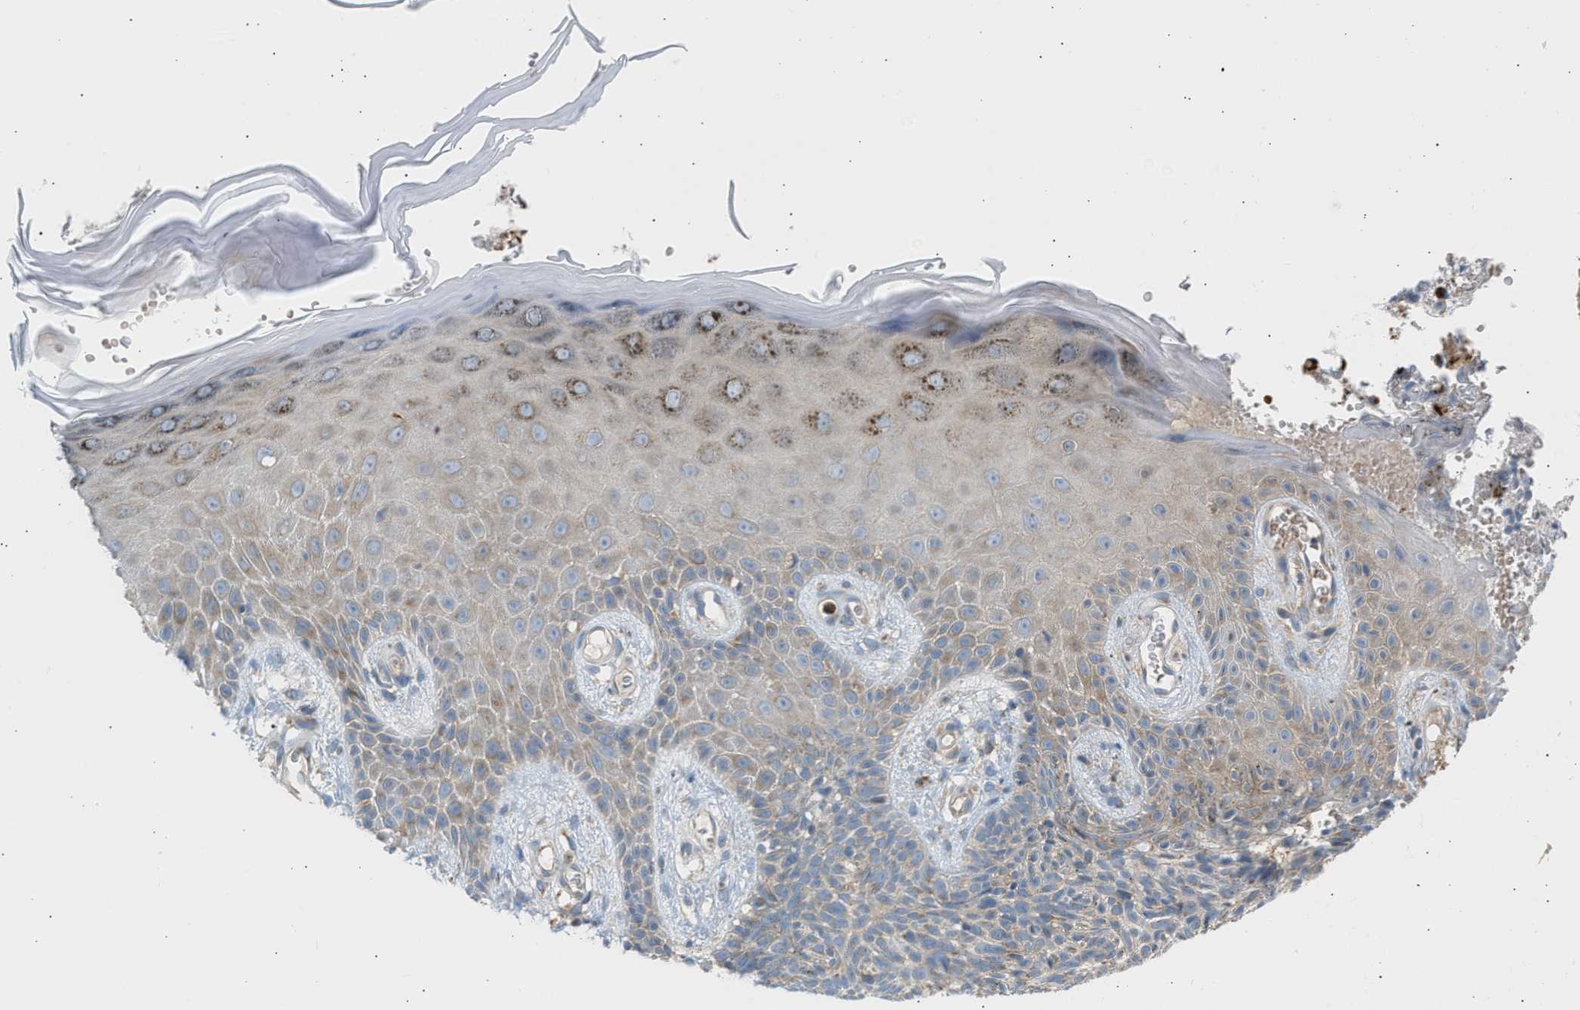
{"staining": {"intensity": "weak", "quantity": "25%-75%", "location": "cytoplasmic/membranous"}, "tissue": "skin cancer", "cell_type": "Tumor cells", "image_type": "cancer", "snomed": [{"axis": "morphology", "description": "Basal cell carcinoma"}, {"axis": "topography", "description": "Skin"}], "caption": "A low amount of weak cytoplasmic/membranous staining is appreciated in approximately 25%-75% of tumor cells in skin cancer (basal cell carcinoma) tissue.", "gene": "TRIM50", "patient": {"sex": "female", "age": 59}}